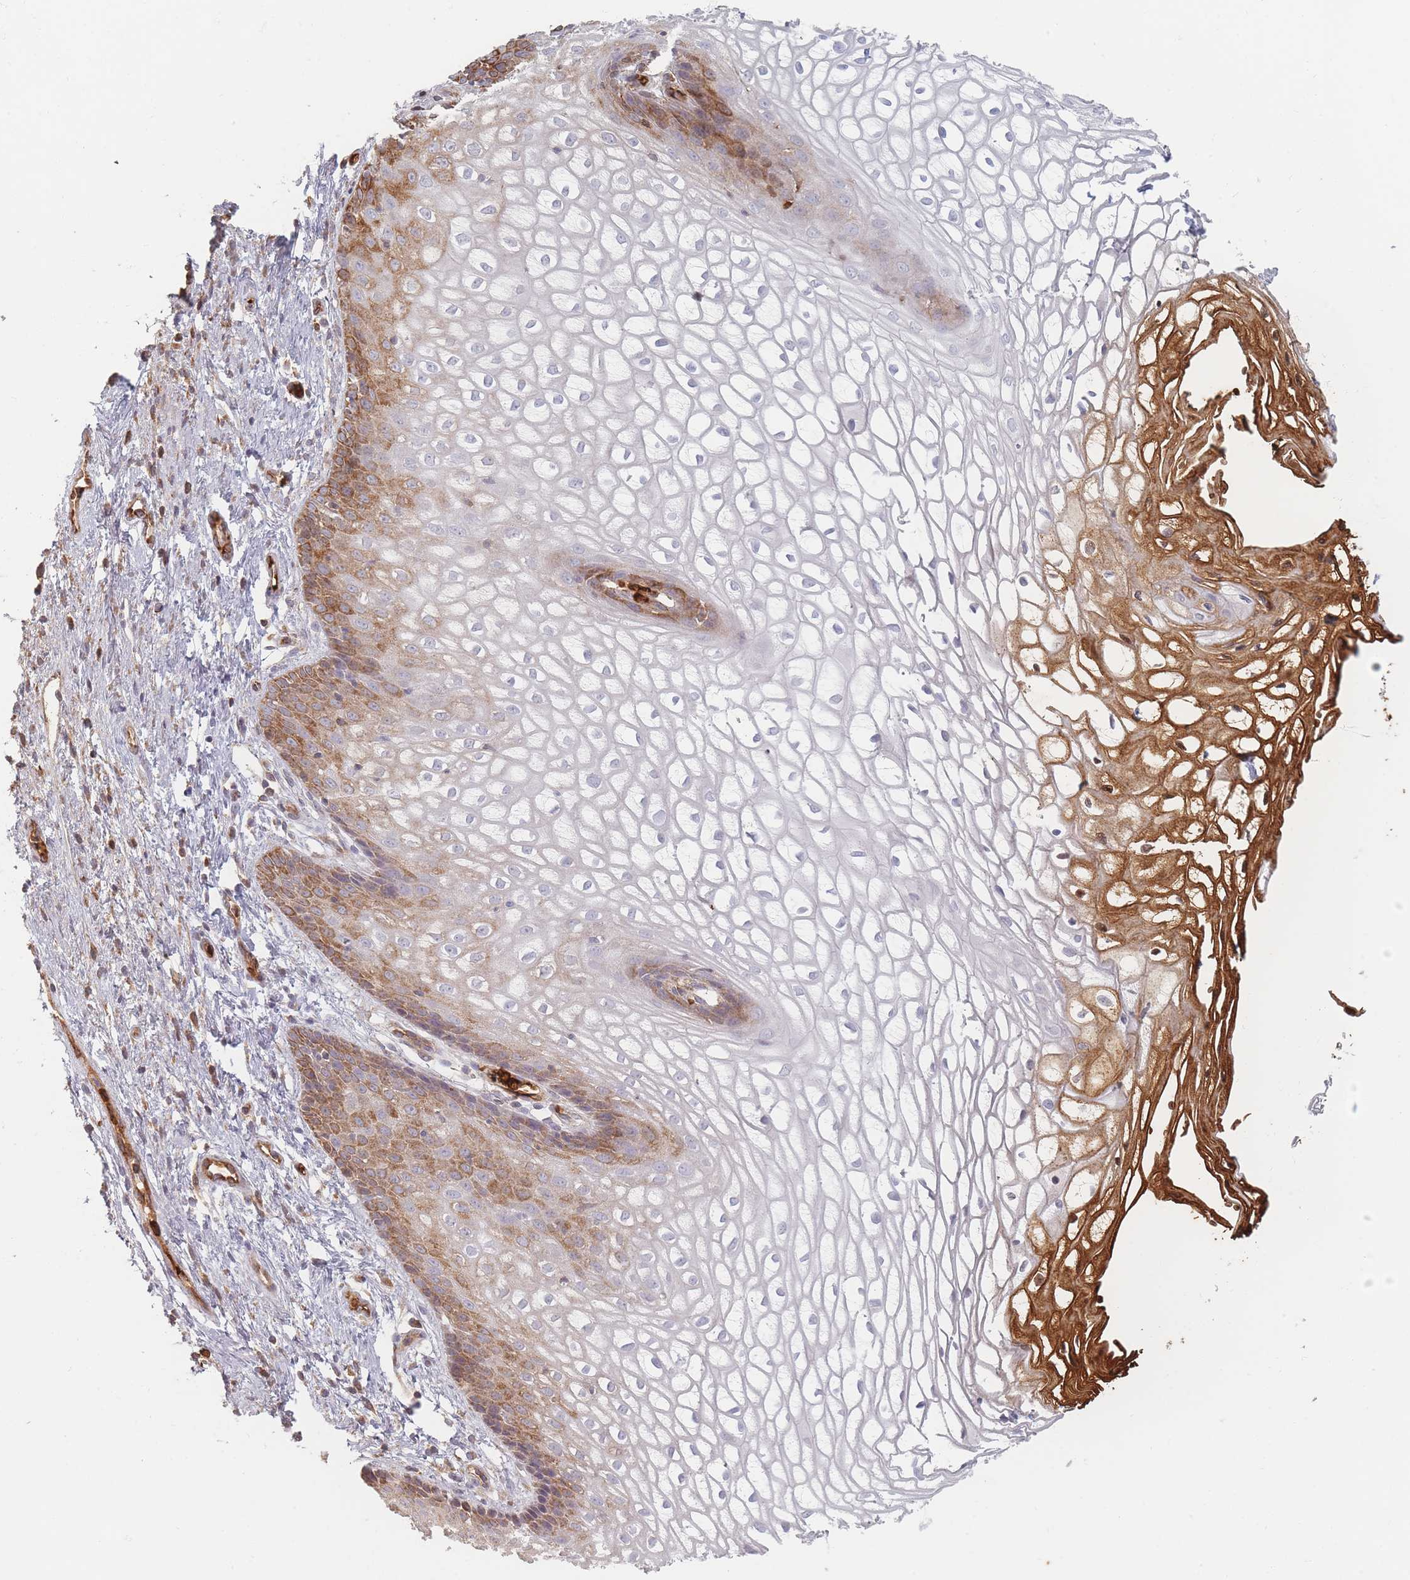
{"staining": {"intensity": "strong", "quantity": "<25%", "location": "cytoplasmic/membranous"}, "tissue": "vagina", "cell_type": "Squamous epithelial cells", "image_type": "normal", "snomed": [{"axis": "morphology", "description": "Normal tissue, NOS"}, {"axis": "topography", "description": "Vagina"}], "caption": "Immunohistochemical staining of normal human vagina displays <25% levels of strong cytoplasmic/membranous protein positivity in about <25% of squamous epithelial cells. The staining was performed using DAB to visualize the protein expression in brown, while the nuclei were stained in blue with hematoxylin (Magnification: 20x).", "gene": "SLC2A6", "patient": {"sex": "female", "age": 34}}